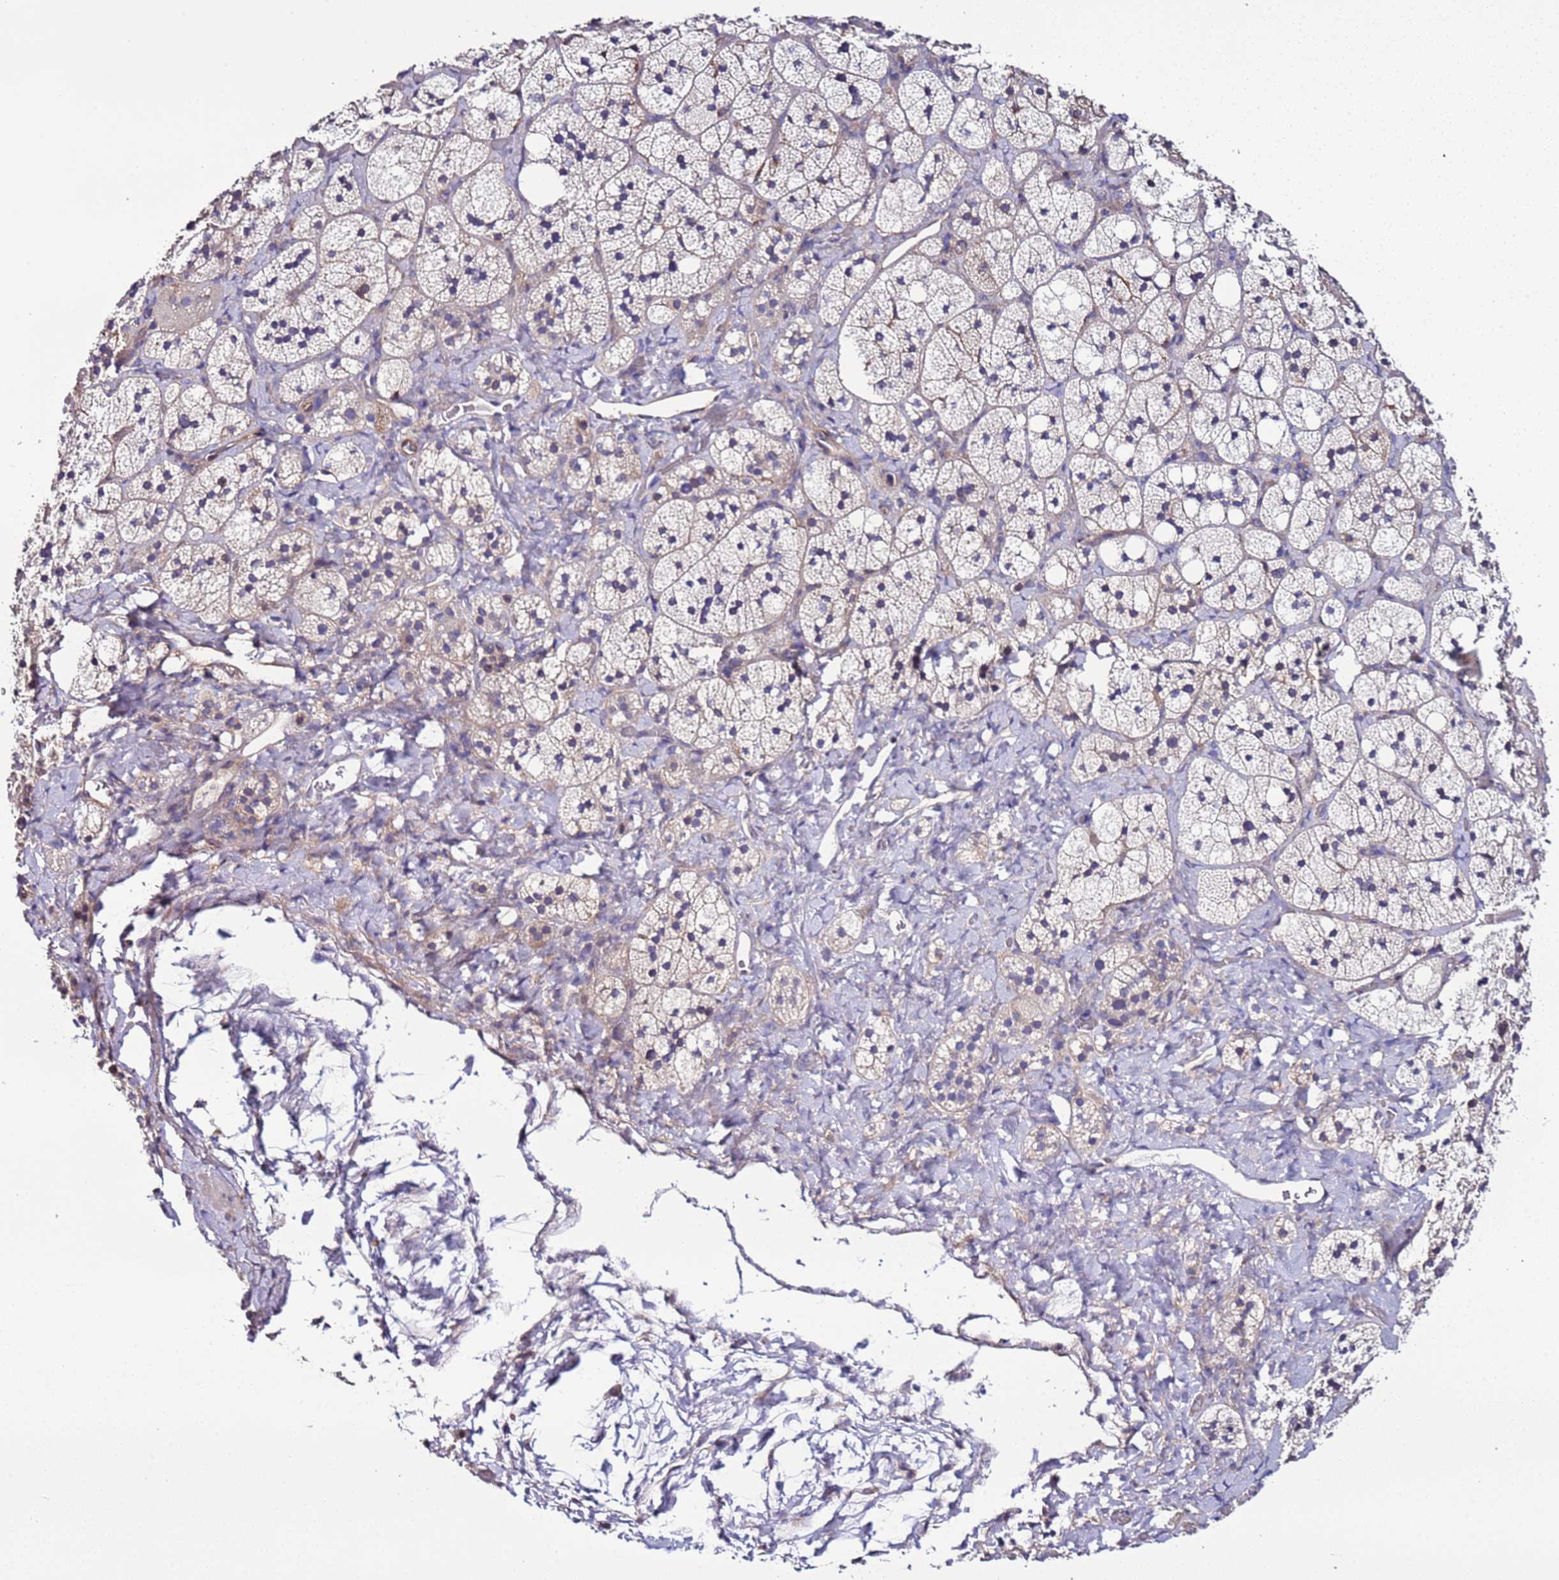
{"staining": {"intensity": "moderate", "quantity": "<25%", "location": "cytoplasmic/membranous"}, "tissue": "adrenal gland", "cell_type": "Glandular cells", "image_type": "normal", "snomed": [{"axis": "morphology", "description": "Normal tissue, NOS"}, {"axis": "topography", "description": "Adrenal gland"}], "caption": "Immunohistochemistry (DAB) staining of normal adrenal gland displays moderate cytoplasmic/membranous protein expression in approximately <25% of glandular cells.", "gene": "SPCS1", "patient": {"sex": "male", "age": 61}}